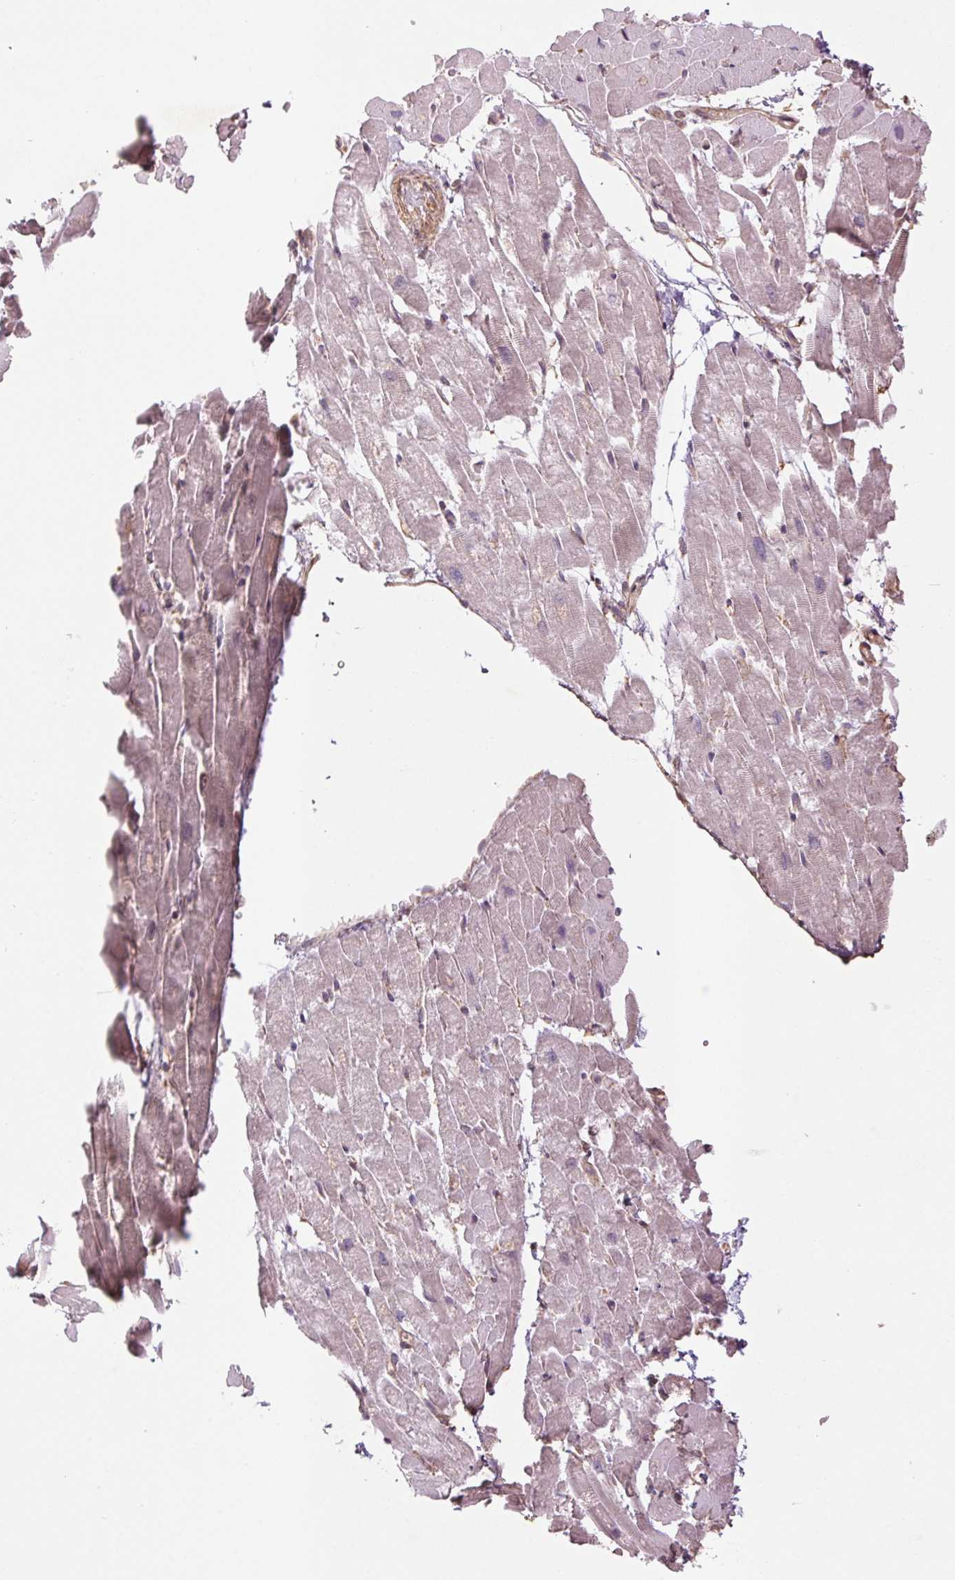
{"staining": {"intensity": "negative", "quantity": "none", "location": "none"}, "tissue": "heart muscle", "cell_type": "Cardiomyocytes", "image_type": "normal", "snomed": [{"axis": "morphology", "description": "Normal tissue, NOS"}, {"axis": "topography", "description": "Heart"}], "caption": "The immunohistochemistry (IHC) micrograph has no significant positivity in cardiomyocytes of heart muscle. The staining was performed using DAB (3,3'-diaminobenzidine) to visualize the protein expression in brown, while the nuclei were stained in blue with hematoxylin (Magnification: 20x).", "gene": "CCSER1", "patient": {"sex": "male", "age": 37}}